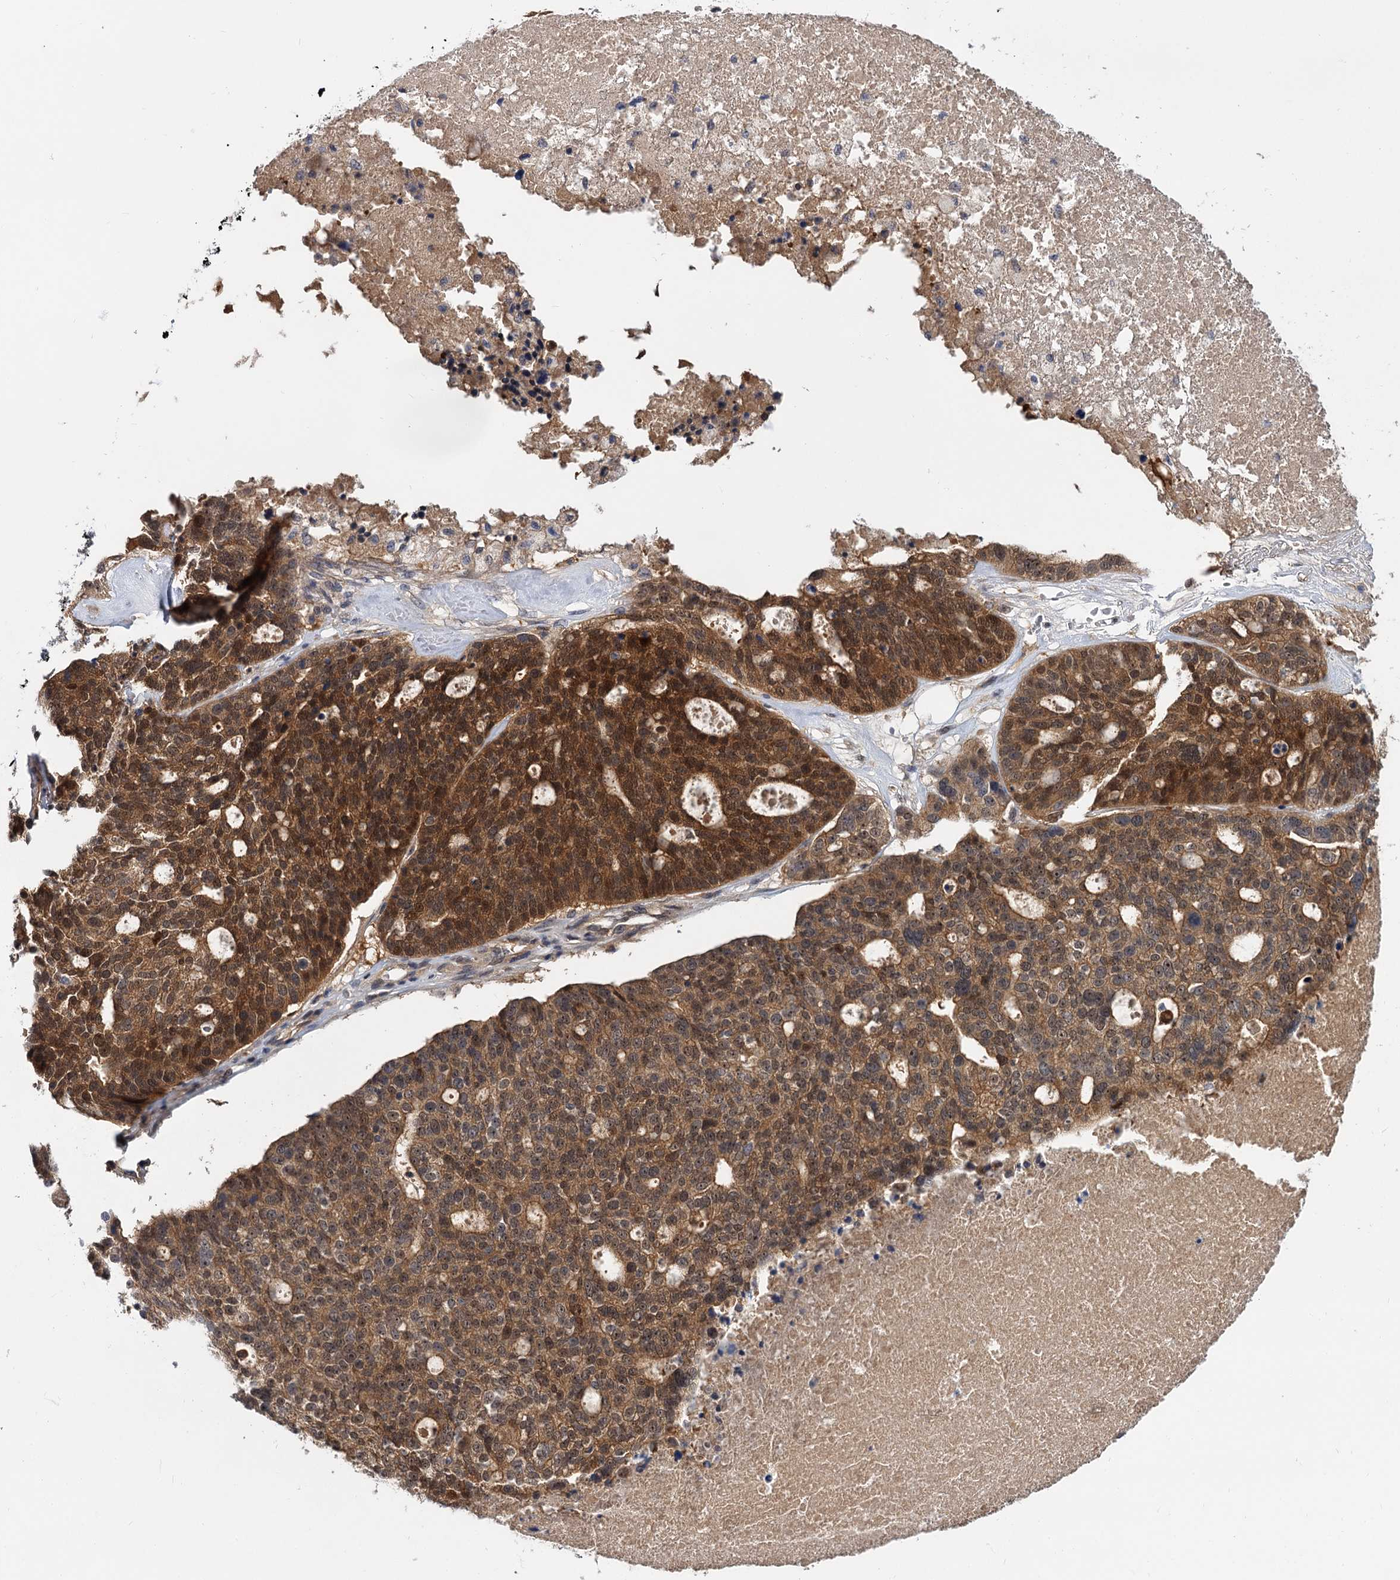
{"staining": {"intensity": "strong", "quantity": ">75%", "location": "cytoplasmic/membranous,nuclear"}, "tissue": "ovarian cancer", "cell_type": "Tumor cells", "image_type": "cancer", "snomed": [{"axis": "morphology", "description": "Cystadenocarcinoma, serous, NOS"}, {"axis": "topography", "description": "Ovary"}], "caption": "Human ovarian cancer stained for a protein (brown) displays strong cytoplasmic/membranous and nuclear positive staining in about >75% of tumor cells.", "gene": "SNX15", "patient": {"sex": "female", "age": 59}}